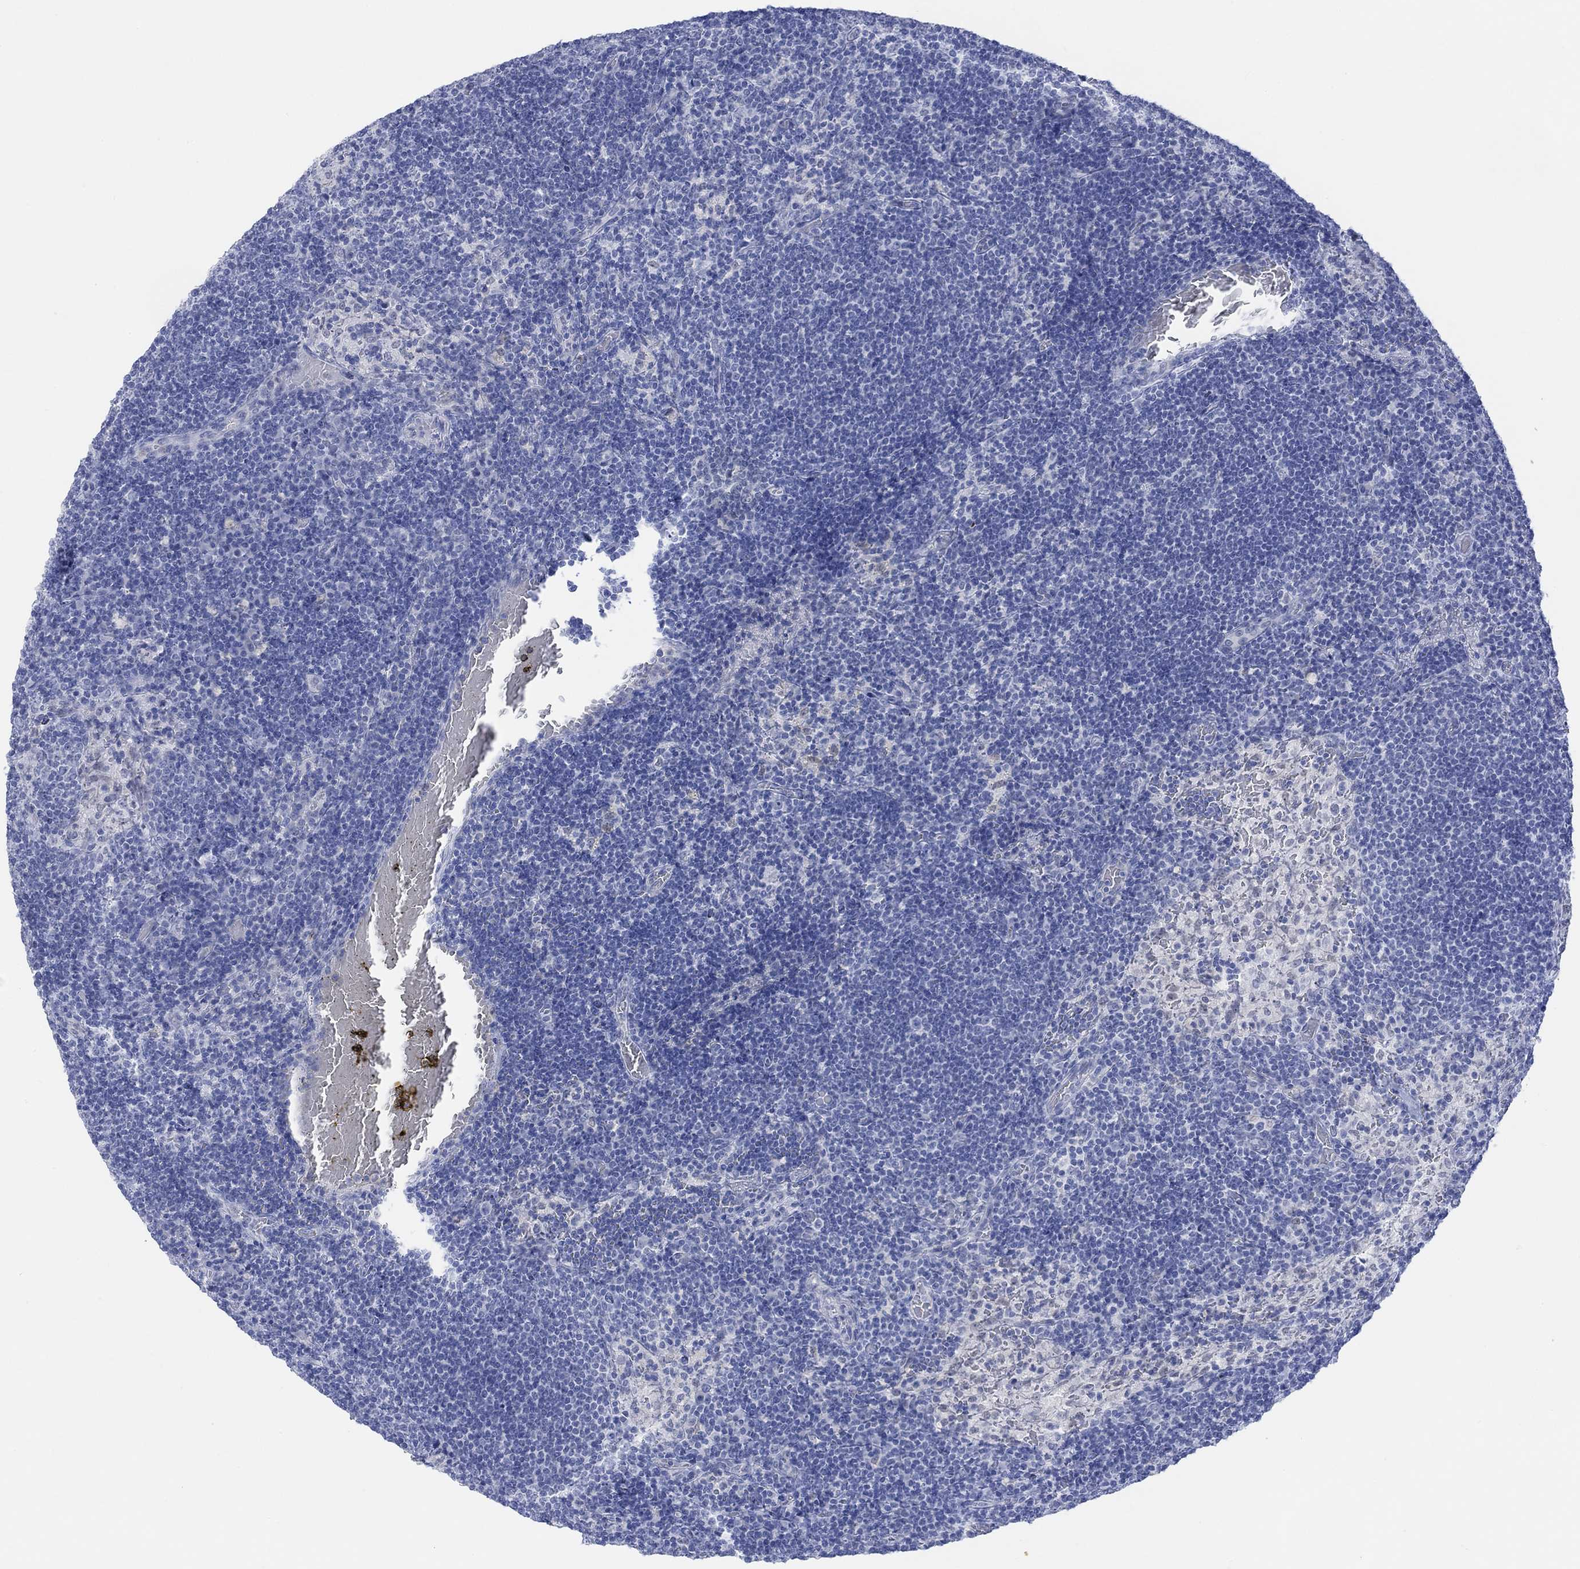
{"staining": {"intensity": "negative", "quantity": "none", "location": "none"}, "tissue": "lymph node", "cell_type": "Germinal center cells", "image_type": "normal", "snomed": [{"axis": "morphology", "description": "Normal tissue, NOS"}, {"axis": "topography", "description": "Lymph node"}], "caption": "High power microscopy photomicrograph of an immunohistochemistry image of normal lymph node, revealing no significant staining in germinal center cells.", "gene": "AK8", "patient": {"sex": "male", "age": 63}}